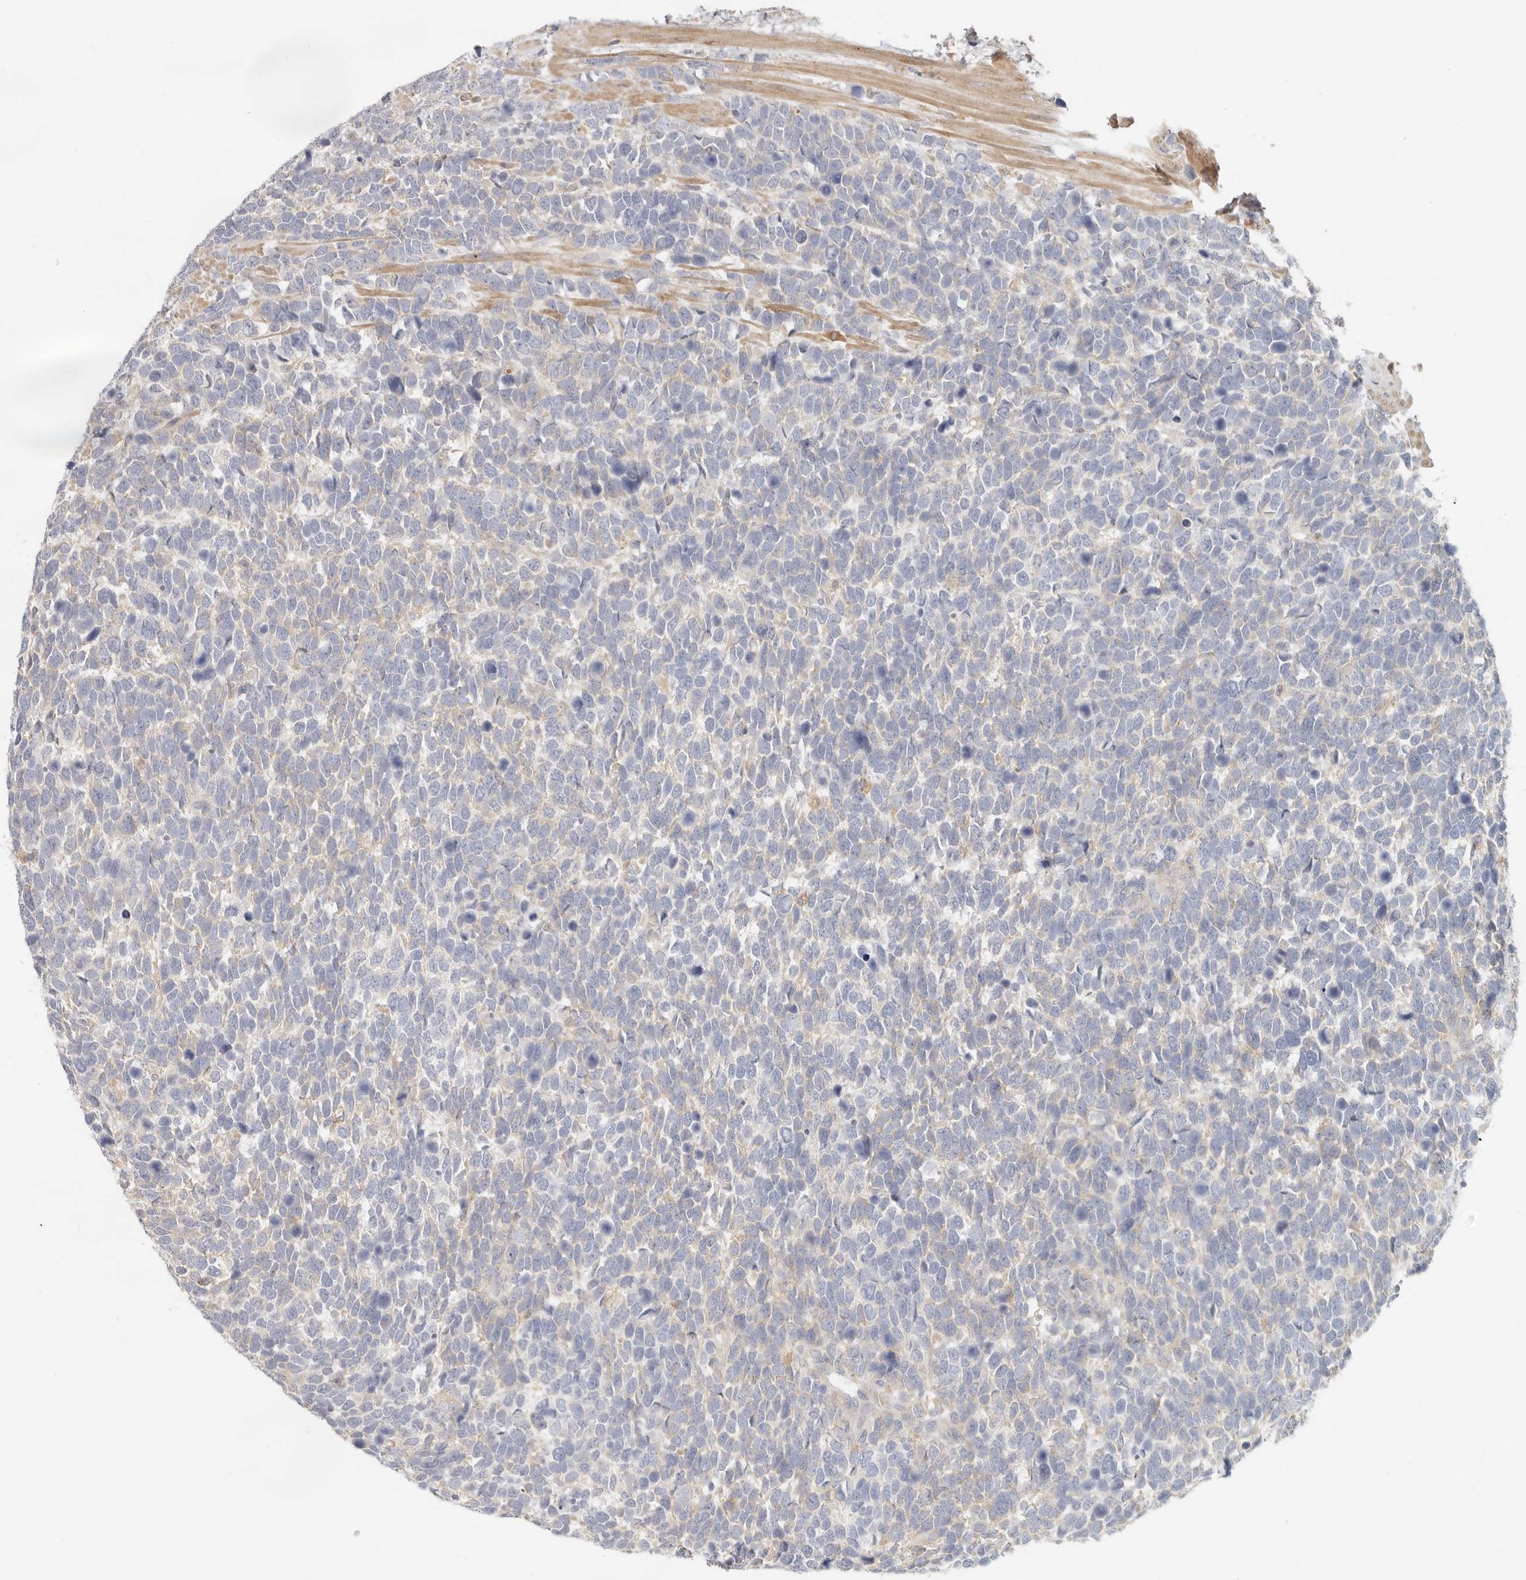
{"staining": {"intensity": "negative", "quantity": "none", "location": "none"}, "tissue": "urothelial cancer", "cell_type": "Tumor cells", "image_type": "cancer", "snomed": [{"axis": "morphology", "description": "Urothelial carcinoma, High grade"}, {"axis": "topography", "description": "Urinary bladder"}], "caption": "A histopathology image of urothelial cancer stained for a protein shows no brown staining in tumor cells.", "gene": "ANXA9", "patient": {"sex": "female", "age": 82}}